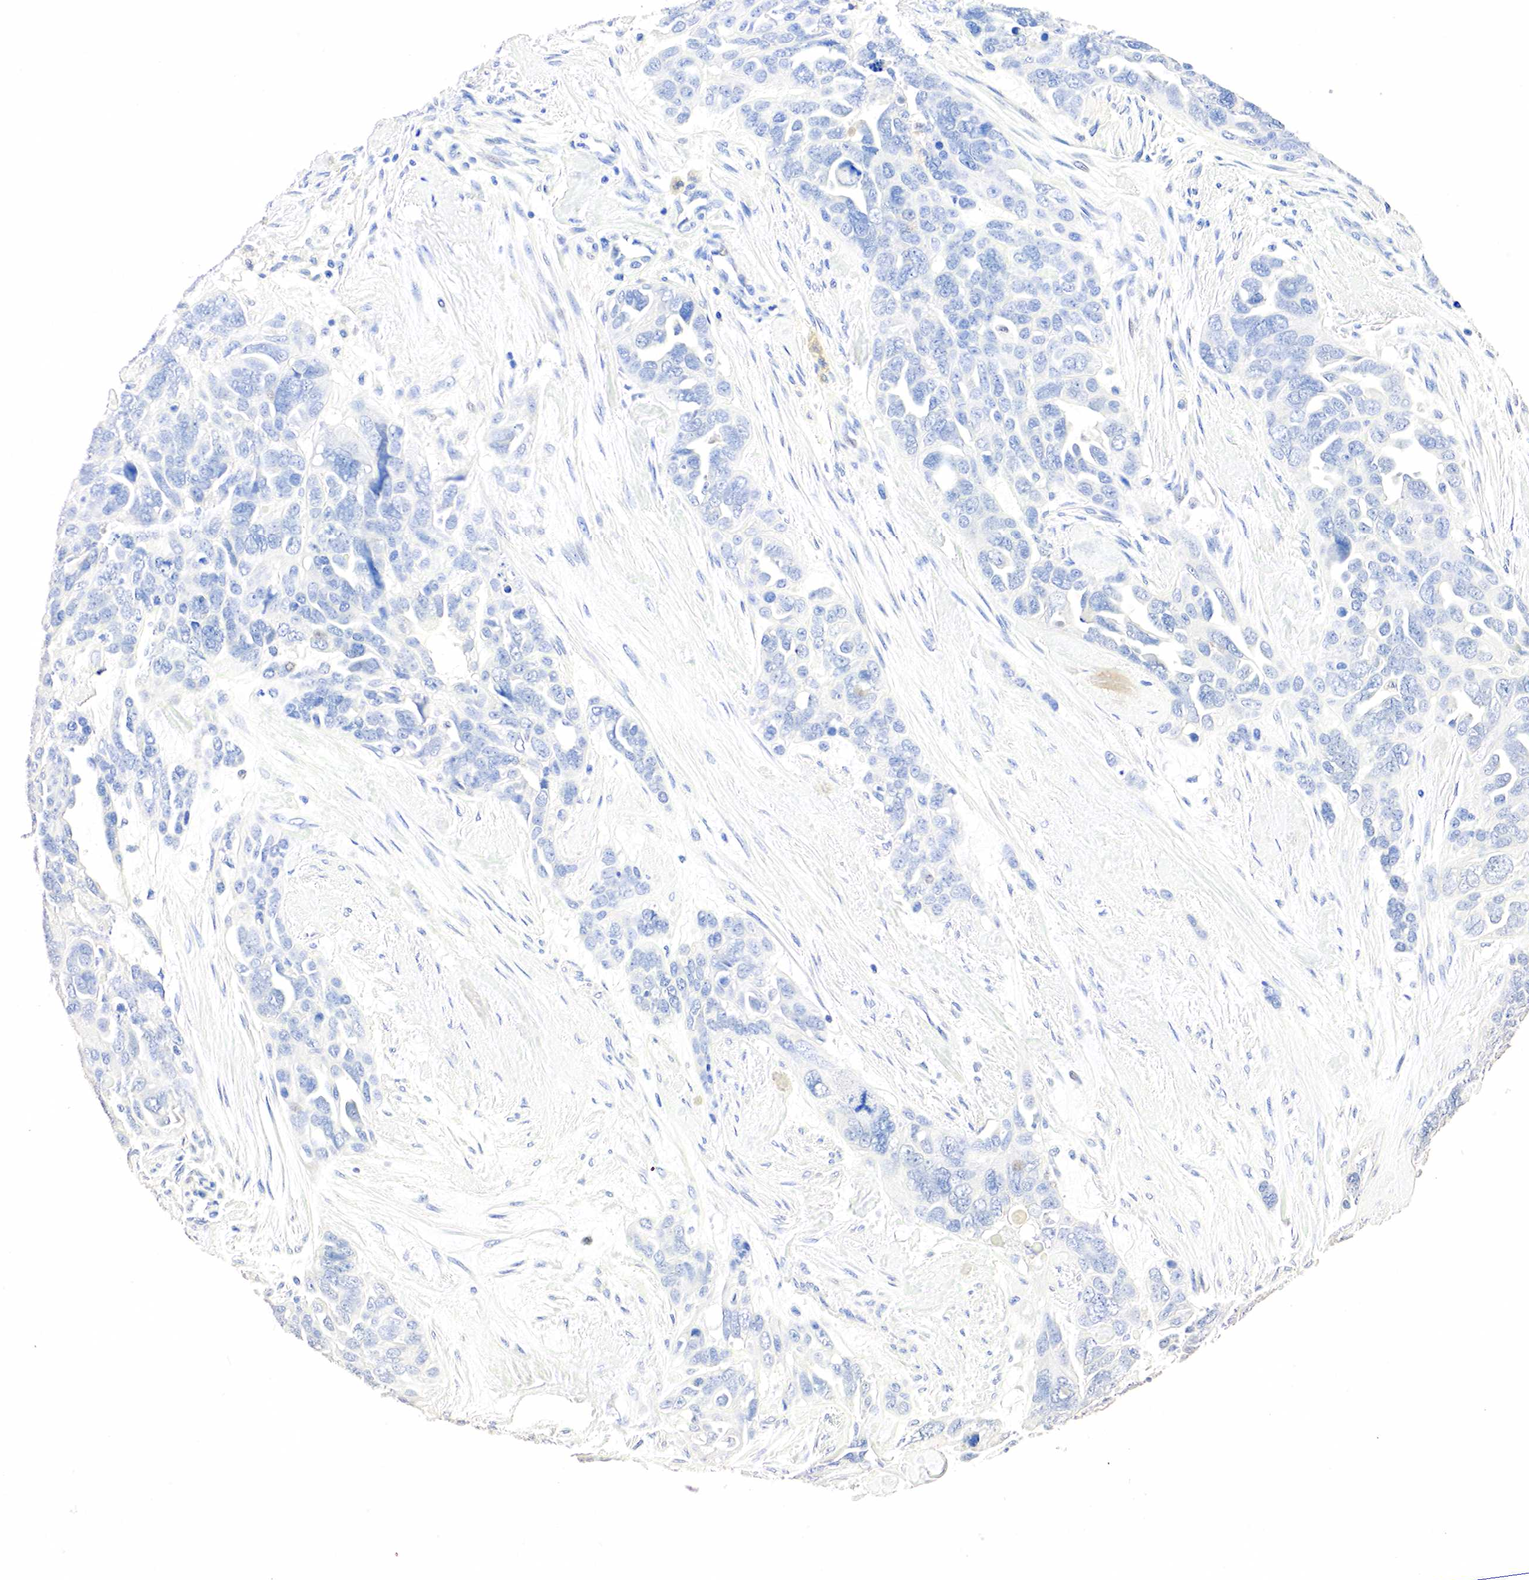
{"staining": {"intensity": "negative", "quantity": "none", "location": "none"}, "tissue": "ovarian cancer", "cell_type": "Tumor cells", "image_type": "cancer", "snomed": [{"axis": "morphology", "description": "Cystadenocarcinoma, serous, NOS"}, {"axis": "topography", "description": "Ovary"}], "caption": "An IHC image of ovarian cancer is shown. There is no staining in tumor cells of ovarian cancer. (Stains: DAB (3,3'-diaminobenzidine) immunohistochemistry with hematoxylin counter stain, Microscopy: brightfield microscopy at high magnification).", "gene": "SST", "patient": {"sex": "female", "age": 63}}